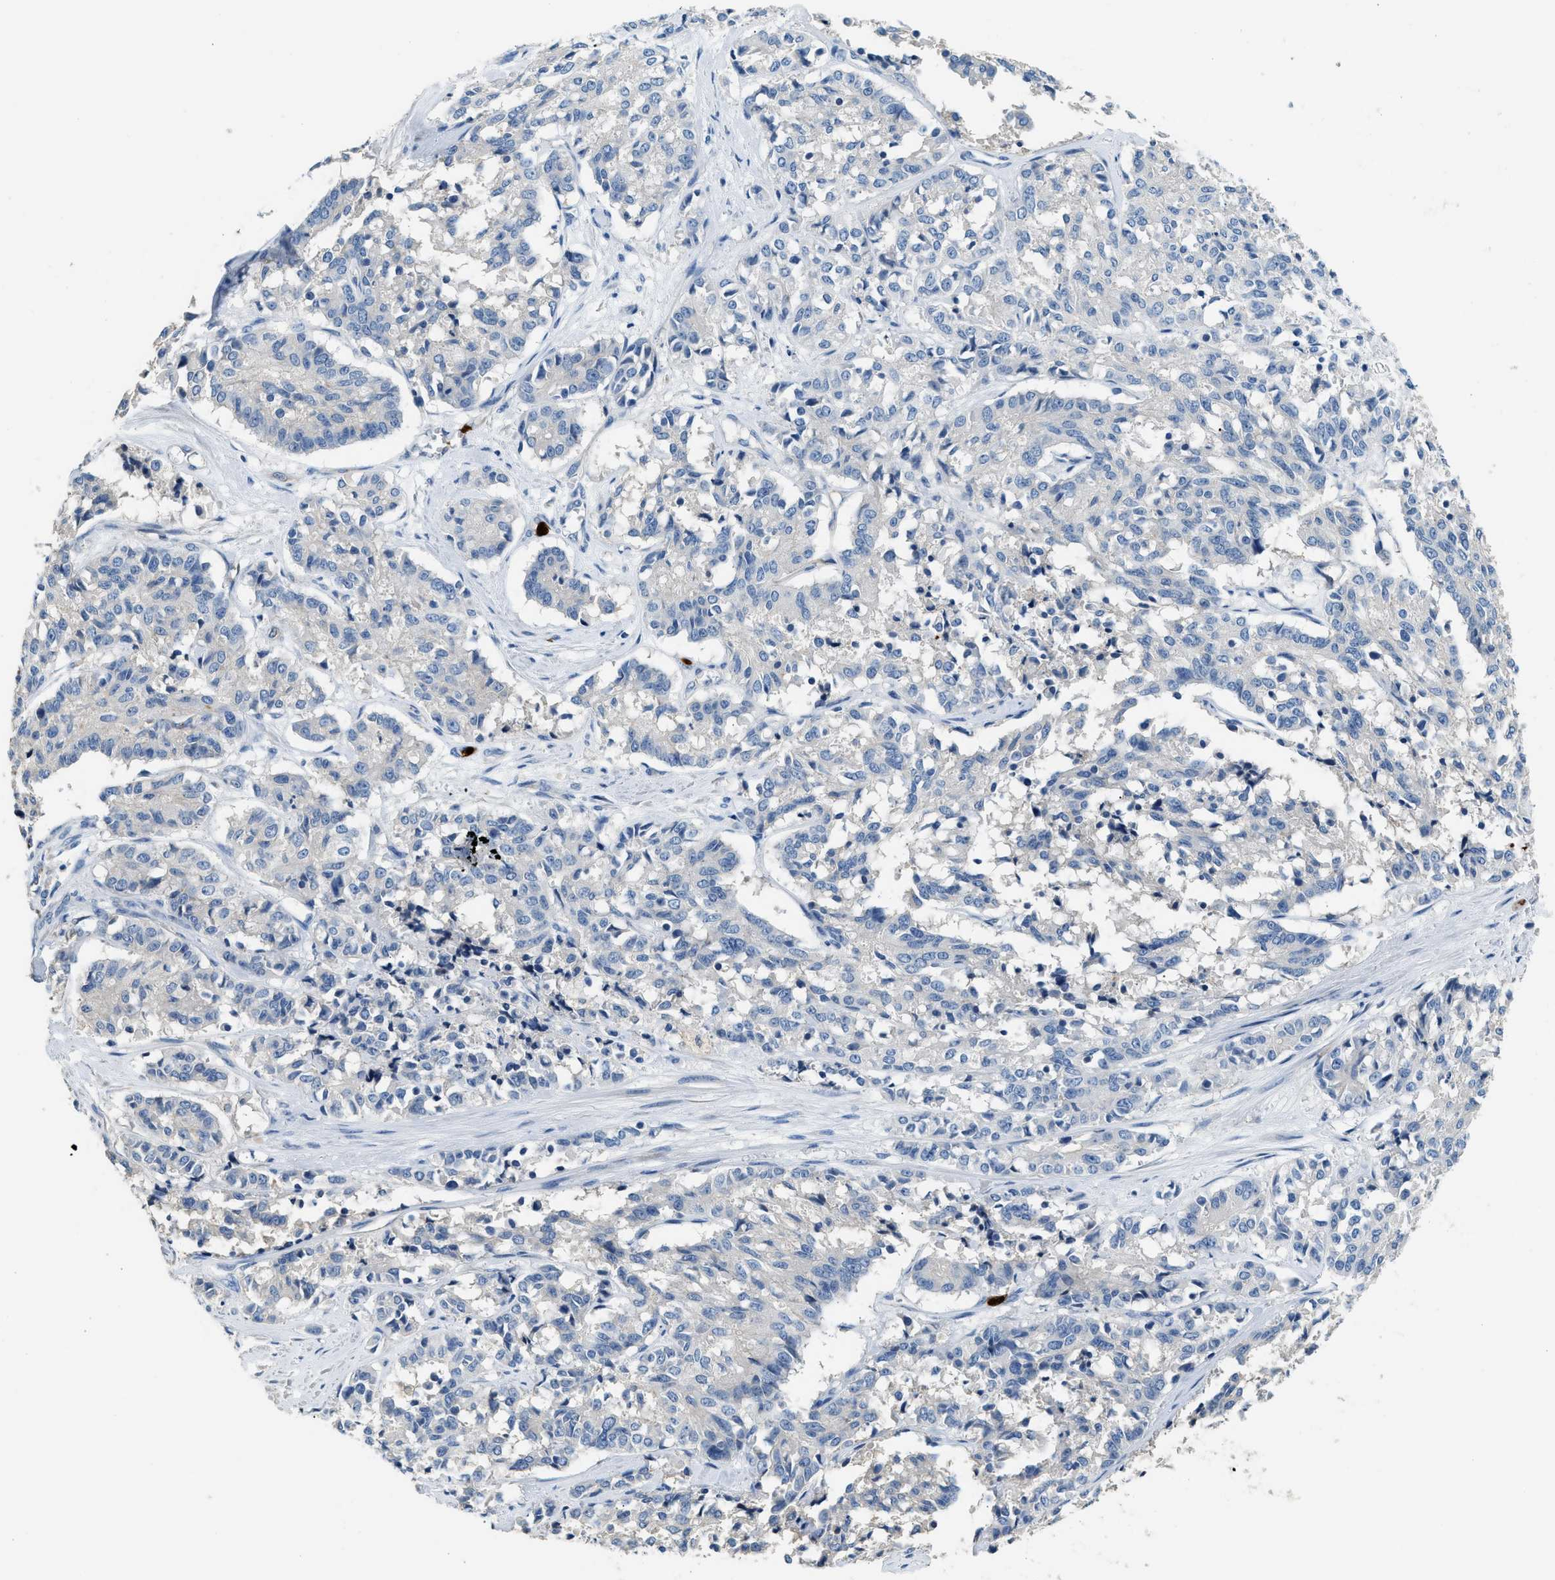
{"staining": {"intensity": "negative", "quantity": "none", "location": "none"}, "tissue": "cervical cancer", "cell_type": "Tumor cells", "image_type": "cancer", "snomed": [{"axis": "morphology", "description": "Squamous cell carcinoma, NOS"}, {"axis": "topography", "description": "Cervix"}], "caption": "IHC of cervical cancer (squamous cell carcinoma) reveals no positivity in tumor cells.", "gene": "ANXA3", "patient": {"sex": "female", "age": 35}}